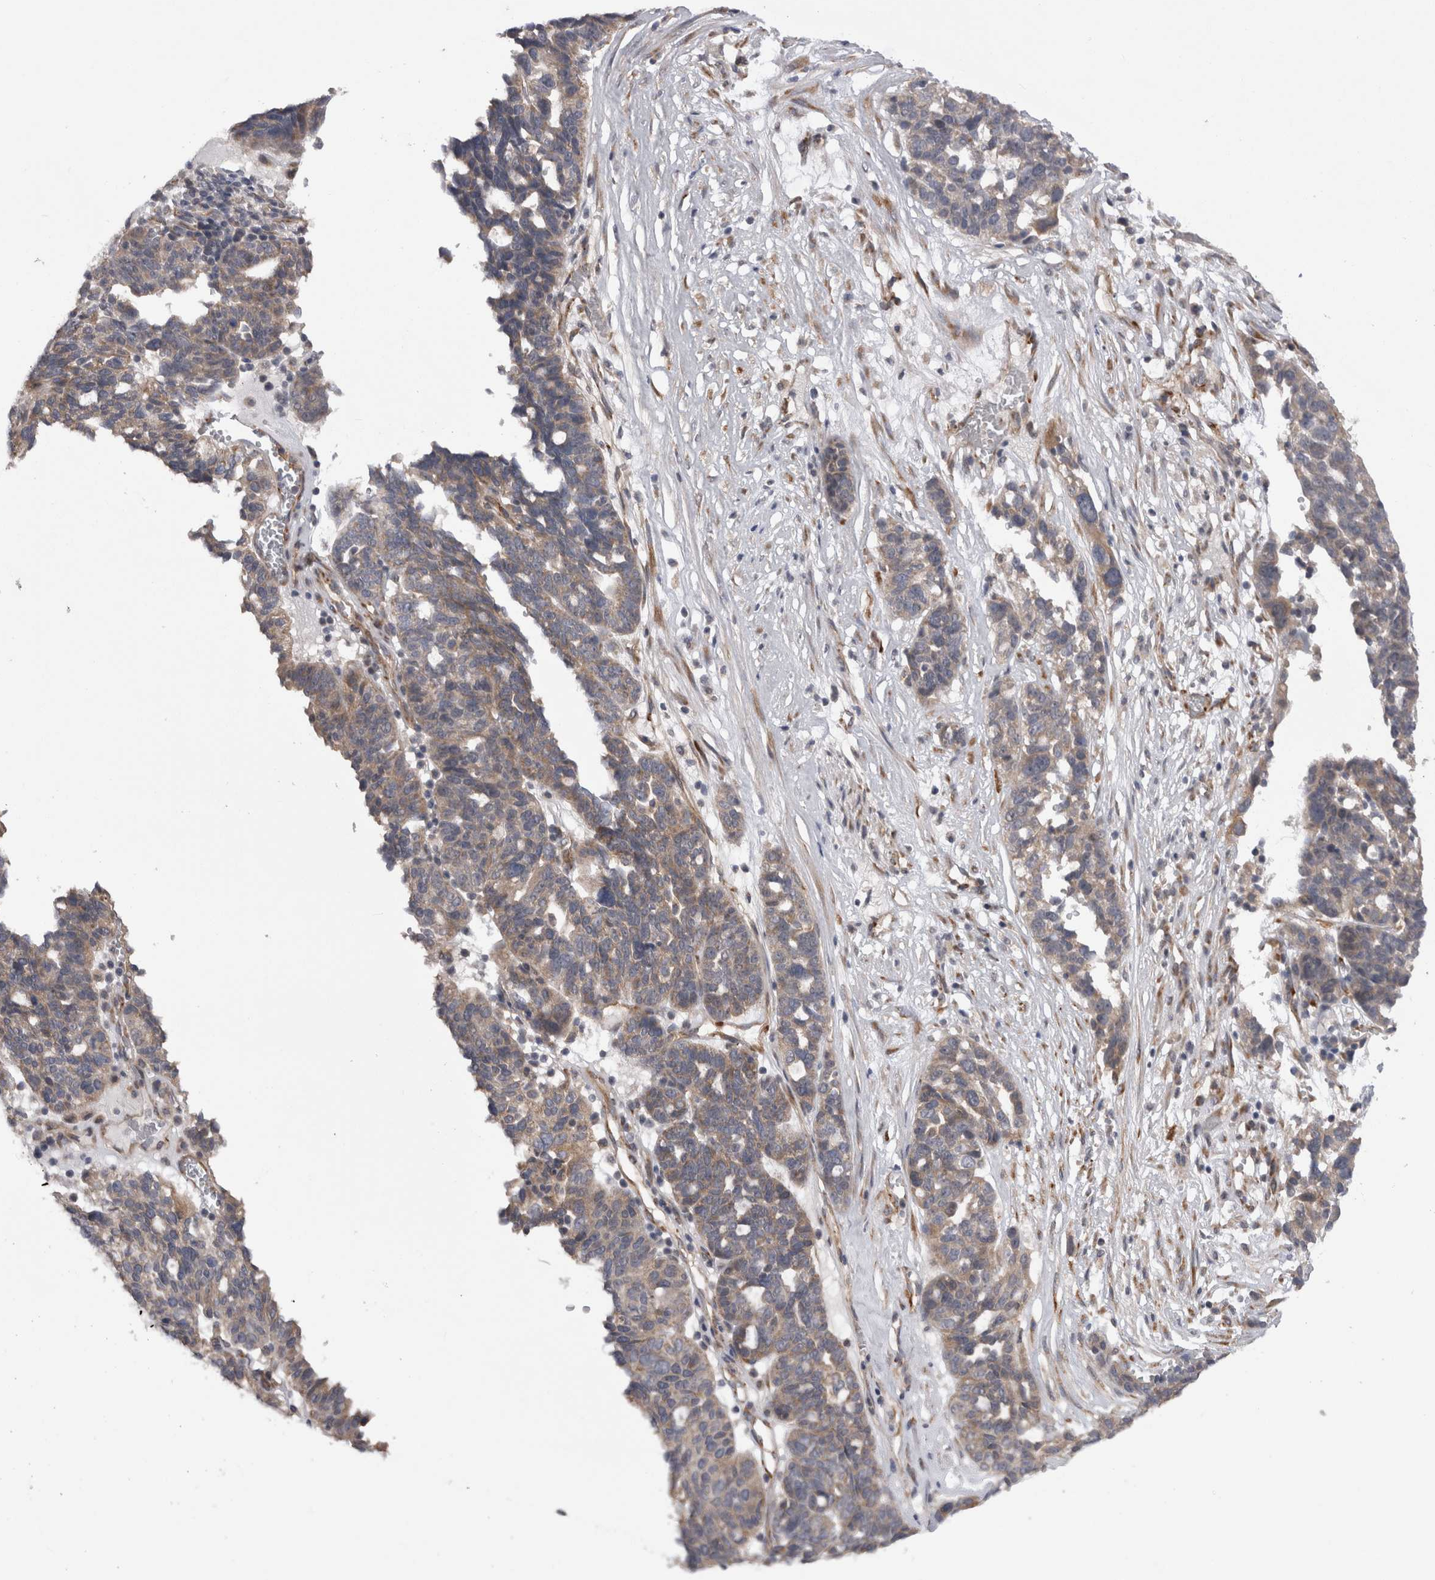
{"staining": {"intensity": "weak", "quantity": ">75%", "location": "cytoplasmic/membranous"}, "tissue": "ovarian cancer", "cell_type": "Tumor cells", "image_type": "cancer", "snomed": [{"axis": "morphology", "description": "Cystadenocarcinoma, serous, NOS"}, {"axis": "topography", "description": "Ovary"}], "caption": "Weak cytoplasmic/membranous protein staining is identified in approximately >75% of tumor cells in ovarian cancer.", "gene": "ARHGAP29", "patient": {"sex": "female", "age": 59}}